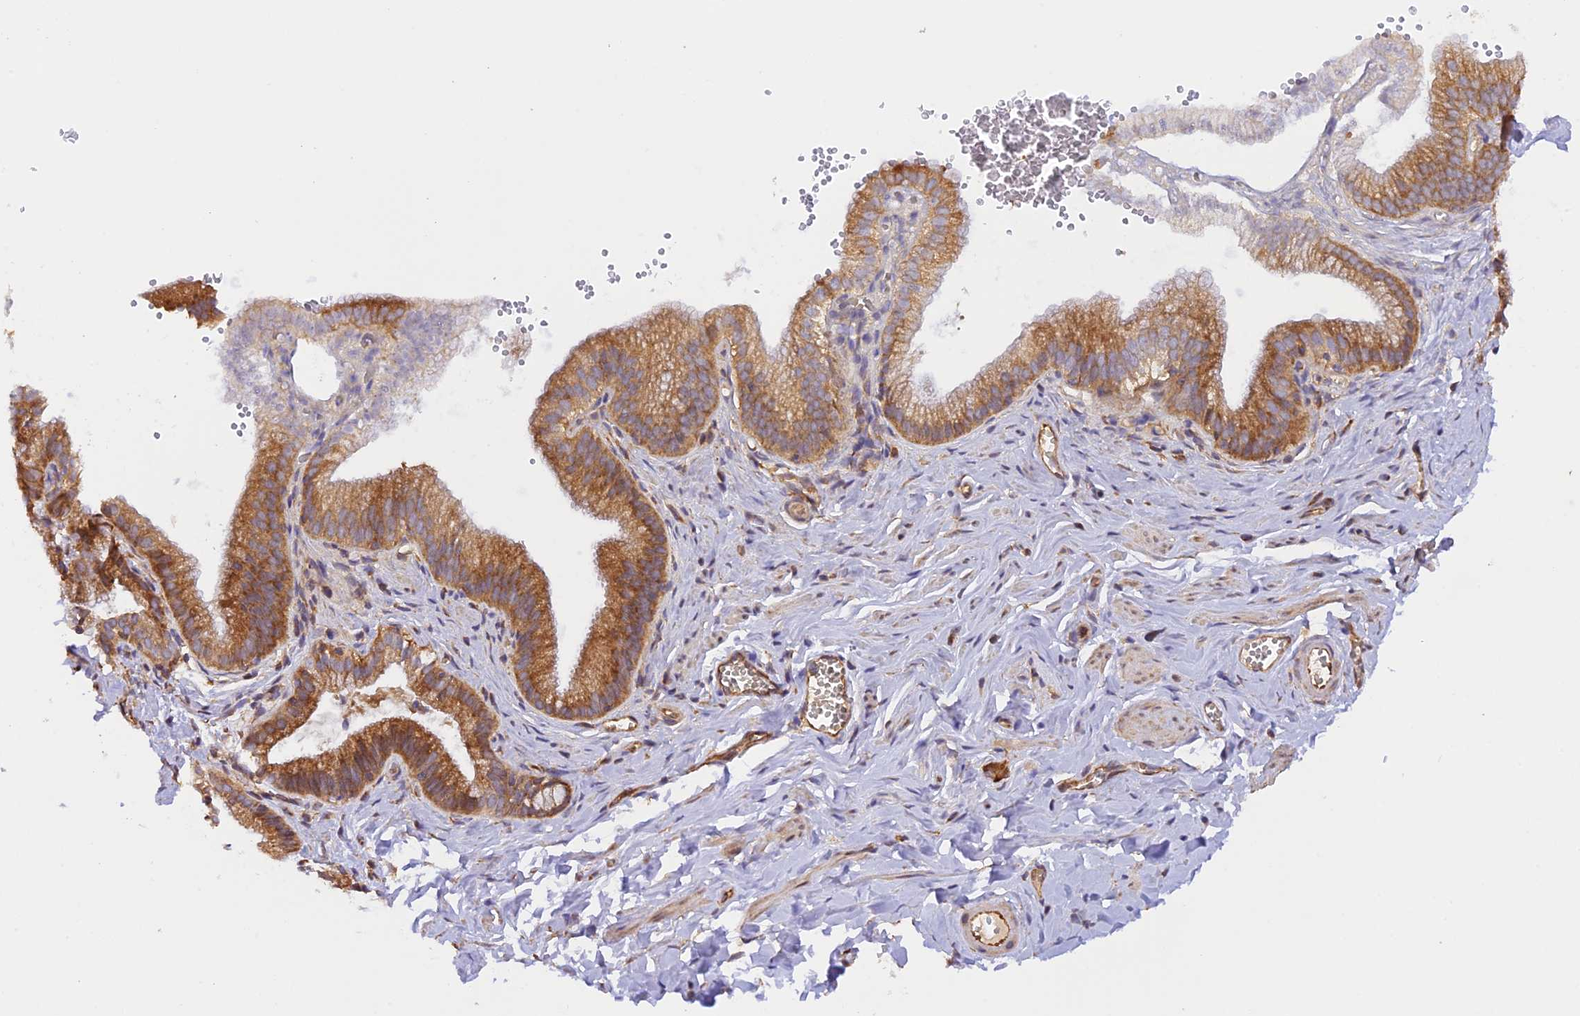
{"staining": {"intensity": "weak", "quantity": "25%-75%", "location": "cytoplasmic/membranous"}, "tissue": "adipose tissue", "cell_type": "Adipocytes", "image_type": "normal", "snomed": [{"axis": "morphology", "description": "Normal tissue, NOS"}, {"axis": "topography", "description": "Gallbladder"}, {"axis": "topography", "description": "Peripheral nerve tissue"}], "caption": "Adipocytes reveal low levels of weak cytoplasmic/membranous positivity in about 25%-75% of cells in benign human adipose tissue.", "gene": "RPL5", "patient": {"sex": "male", "age": 38}}